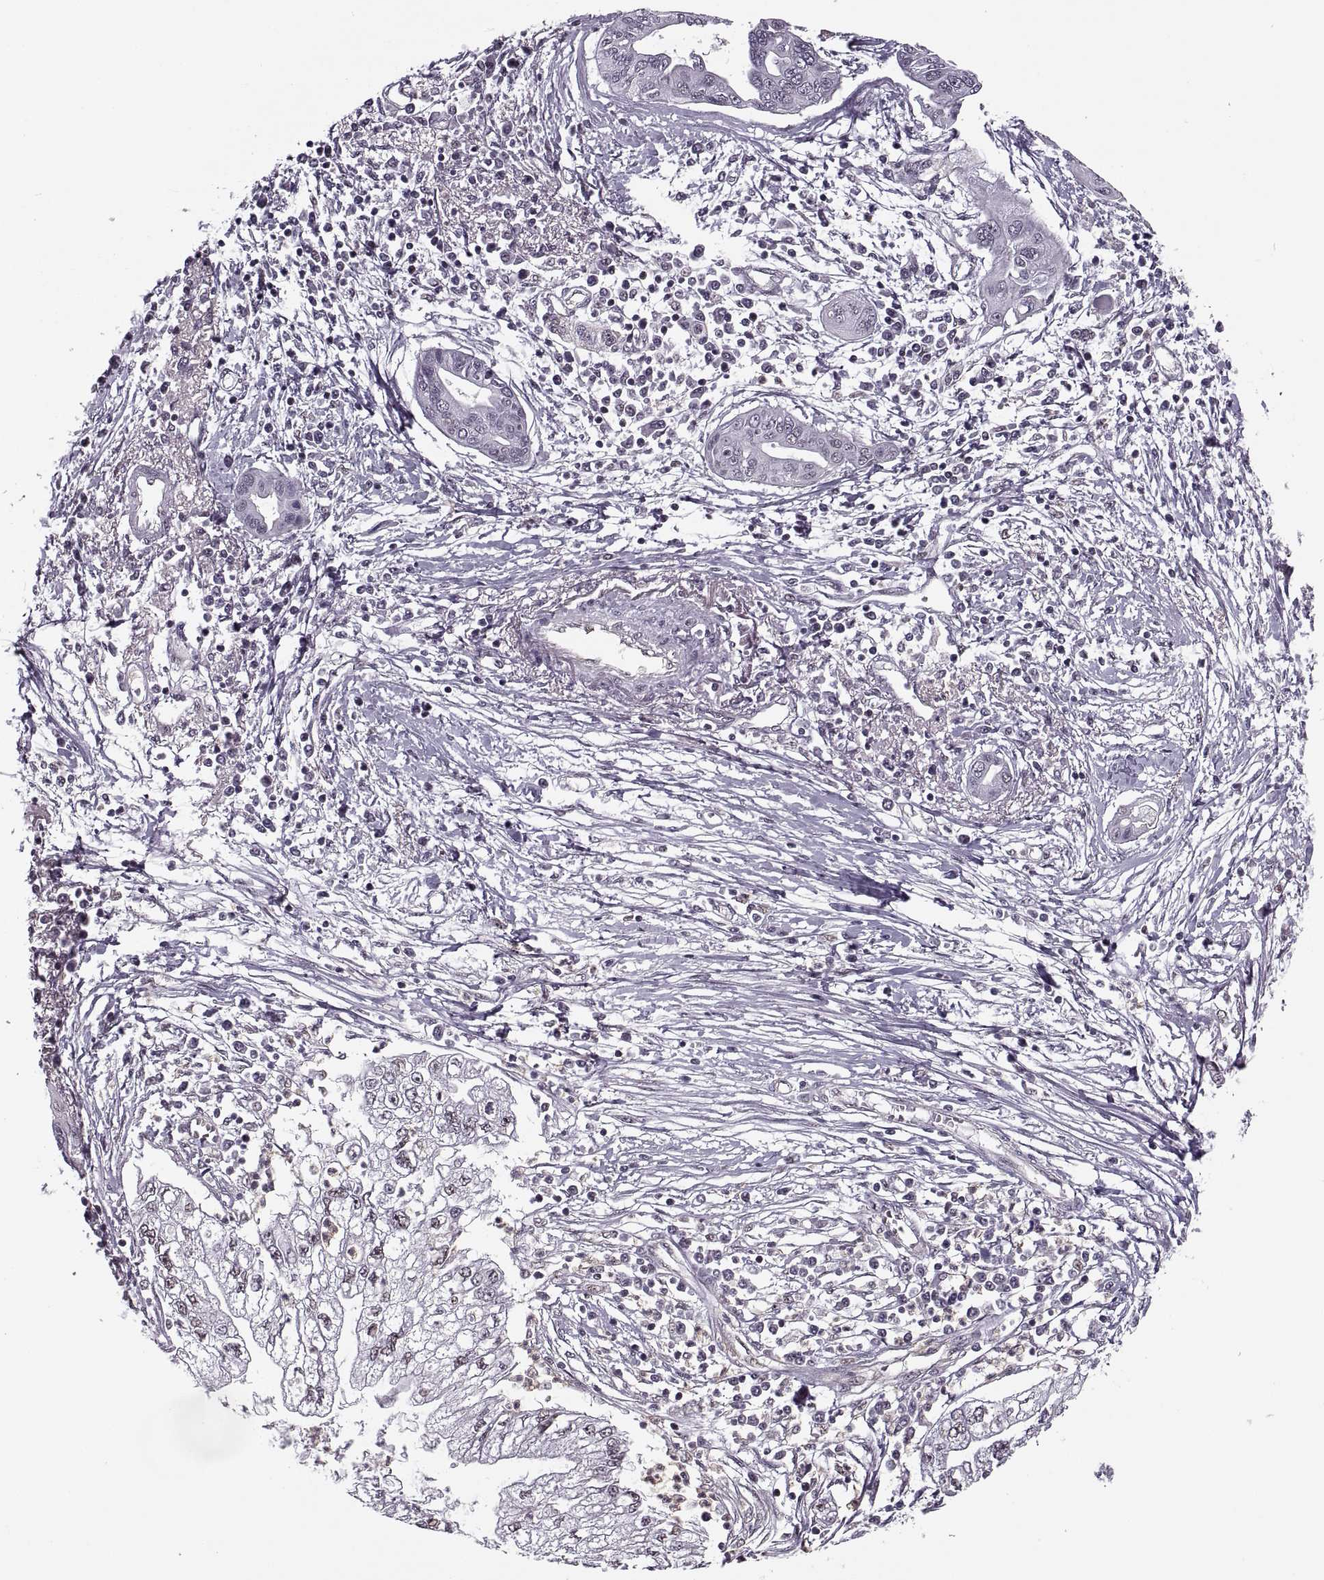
{"staining": {"intensity": "negative", "quantity": "none", "location": "none"}, "tissue": "pancreatic cancer", "cell_type": "Tumor cells", "image_type": "cancer", "snomed": [{"axis": "morphology", "description": "Adenocarcinoma, NOS"}, {"axis": "topography", "description": "Pancreas"}], "caption": "Tumor cells show no significant protein positivity in adenocarcinoma (pancreatic). (DAB (3,3'-diaminobenzidine) immunohistochemistry visualized using brightfield microscopy, high magnification).", "gene": "LUZP2", "patient": {"sex": "male", "age": 70}}